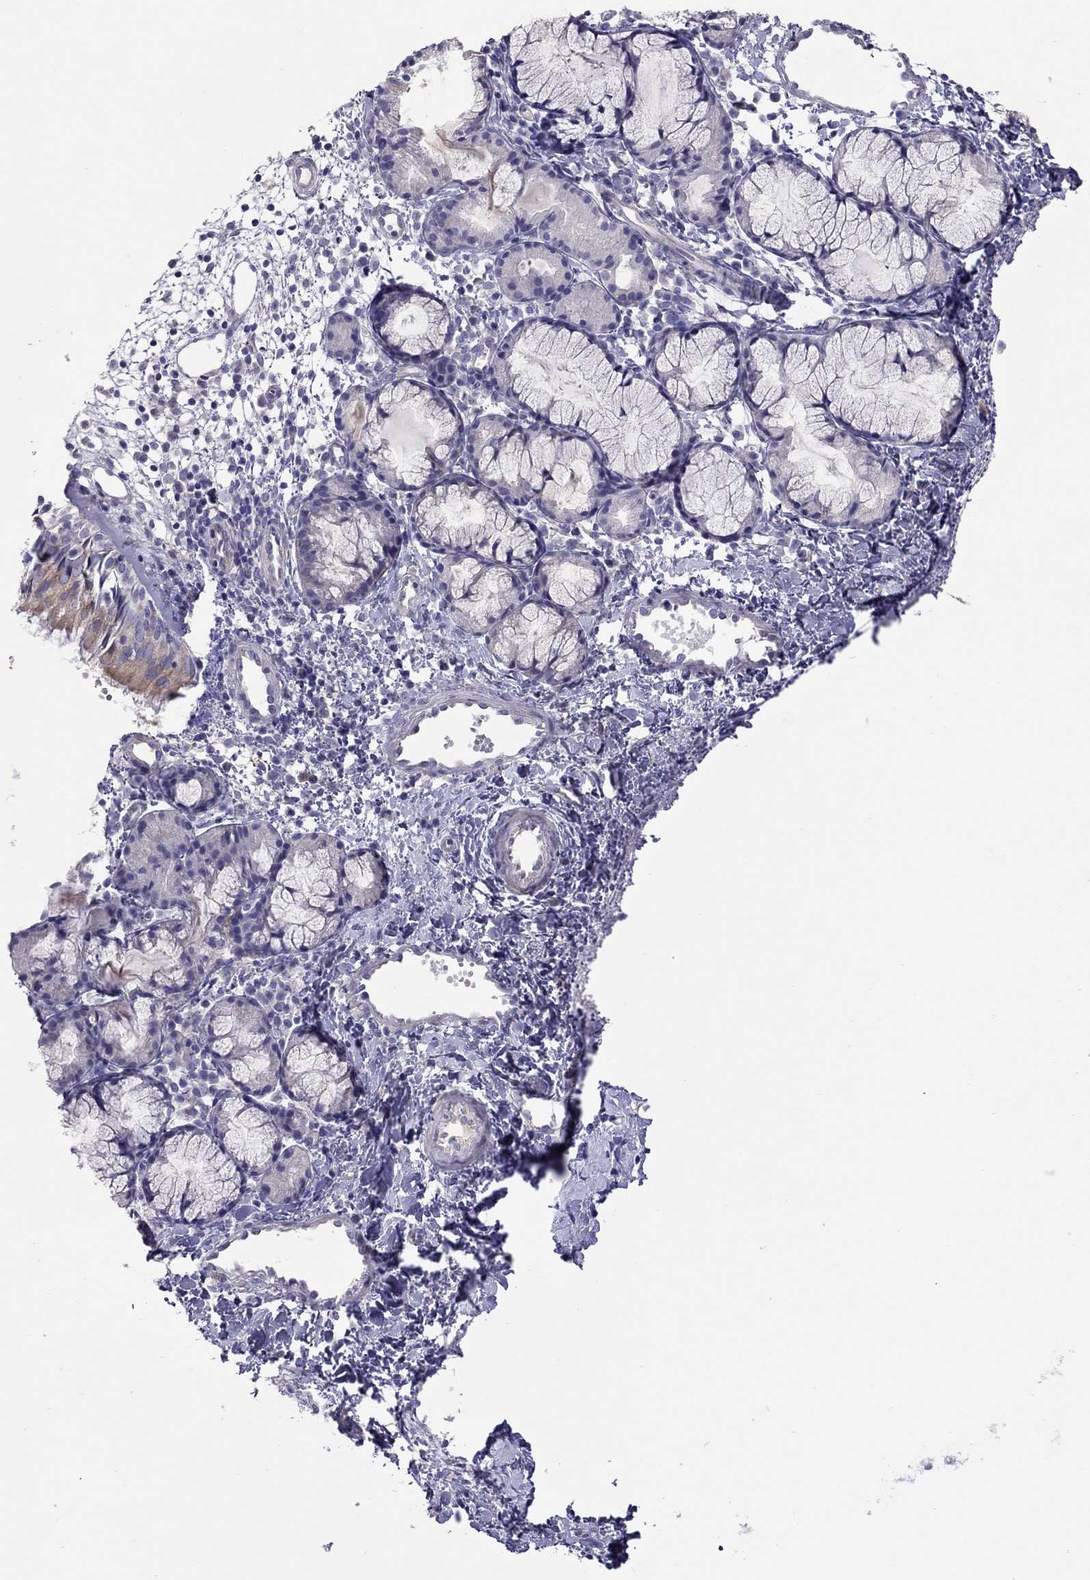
{"staining": {"intensity": "moderate", "quantity": "<25%", "location": "cytoplasmic/membranous"}, "tissue": "nasopharynx", "cell_type": "Respiratory epithelial cells", "image_type": "normal", "snomed": [{"axis": "morphology", "description": "Normal tissue, NOS"}, {"axis": "topography", "description": "Nasopharynx"}], "caption": "Immunohistochemistry (DAB) staining of benign nasopharynx displays moderate cytoplasmic/membranous protein expression in about <25% of respiratory epithelial cells. Using DAB (3,3'-diaminobenzidine) (brown) and hematoxylin (blue) stains, captured at high magnification using brightfield microscopy.", "gene": "ALOX15B", "patient": {"sex": "male", "age": 9}}